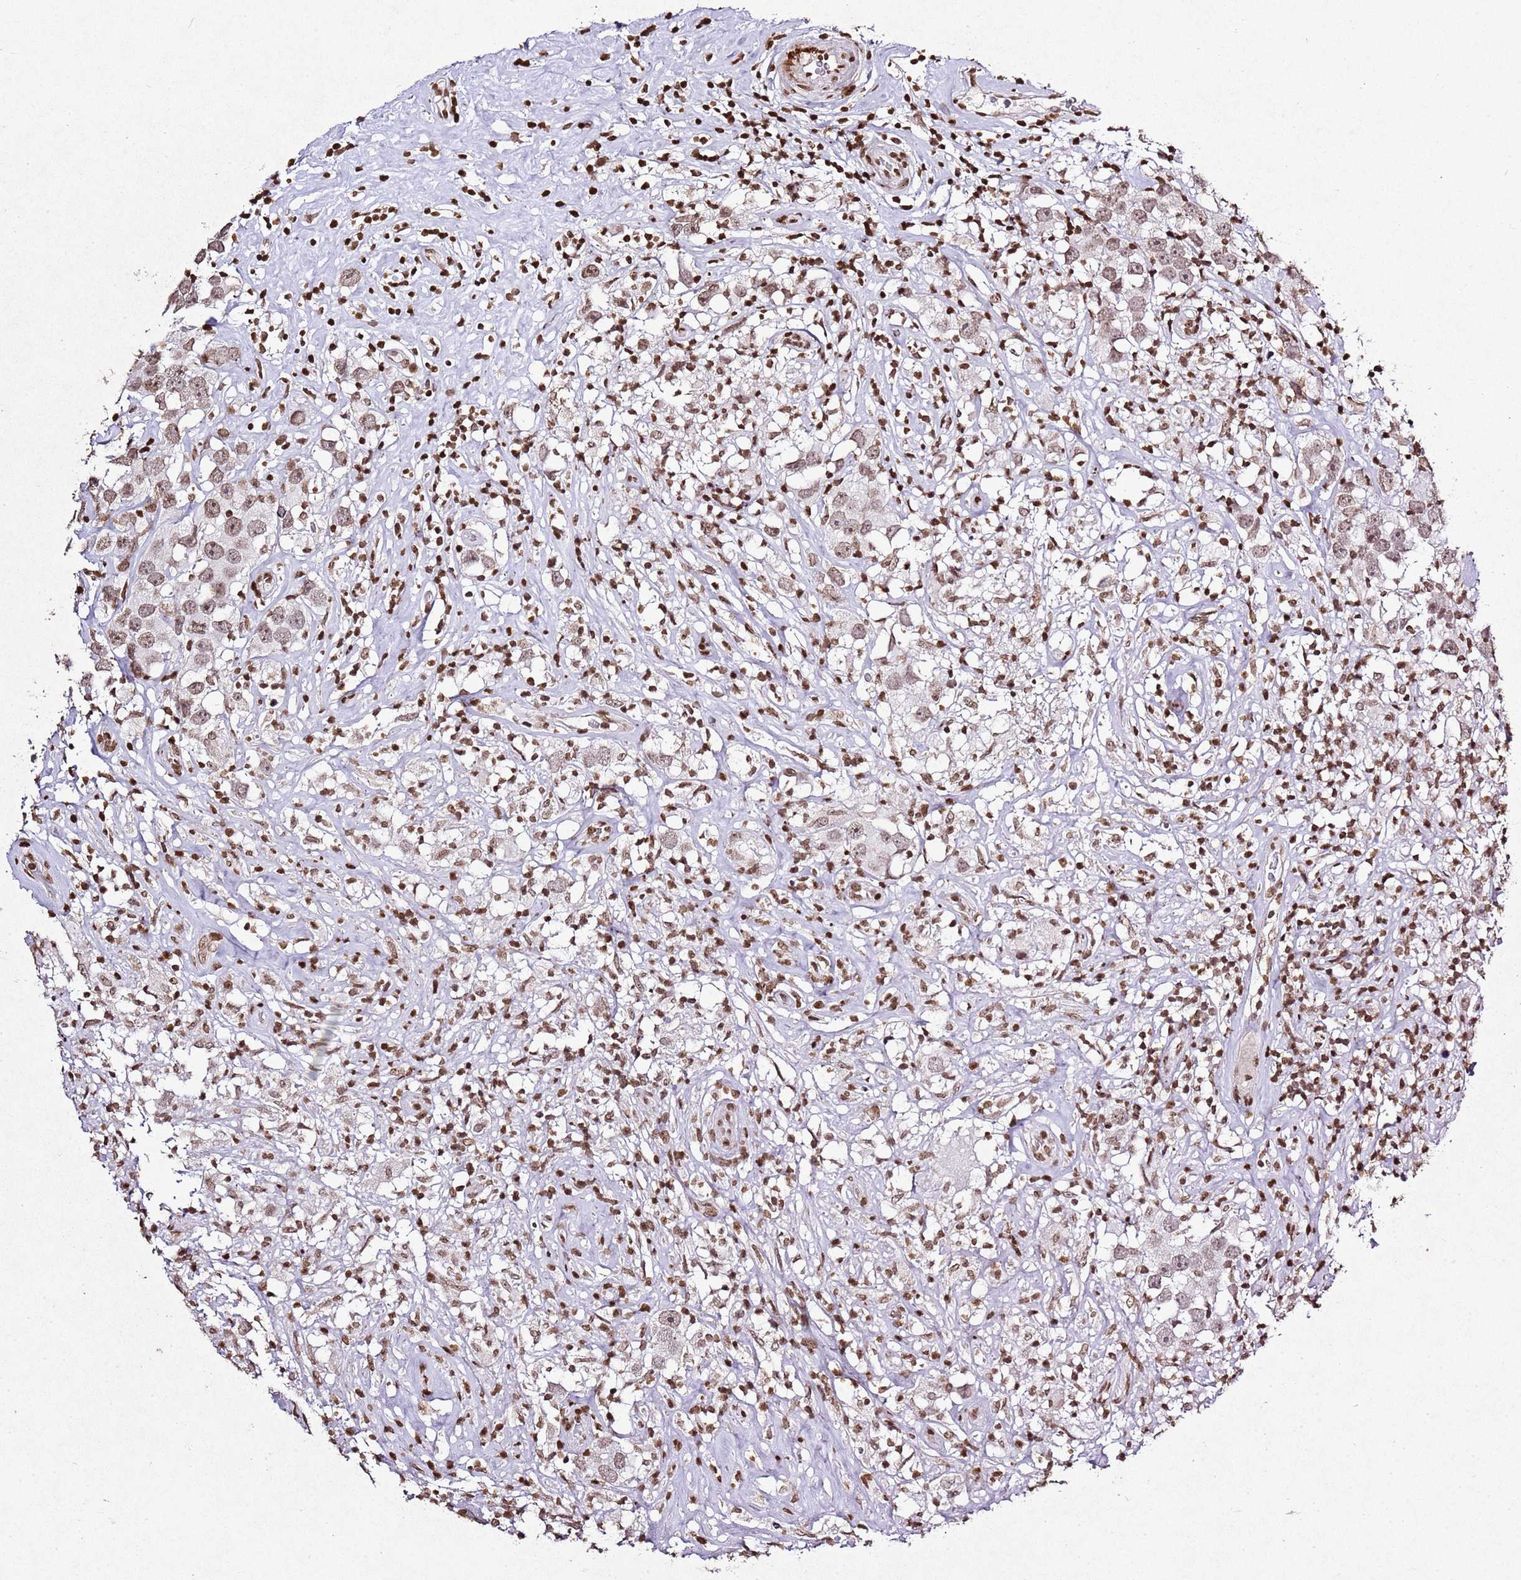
{"staining": {"intensity": "moderate", "quantity": ">75%", "location": "nuclear"}, "tissue": "testis cancer", "cell_type": "Tumor cells", "image_type": "cancer", "snomed": [{"axis": "morphology", "description": "Seminoma, NOS"}, {"axis": "topography", "description": "Testis"}], "caption": "High-magnification brightfield microscopy of testis seminoma stained with DAB (brown) and counterstained with hematoxylin (blue). tumor cells exhibit moderate nuclear staining is seen in approximately>75% of cells.", "gene": "BMAL1", "patient": {"sex": "male", "age": 49}}